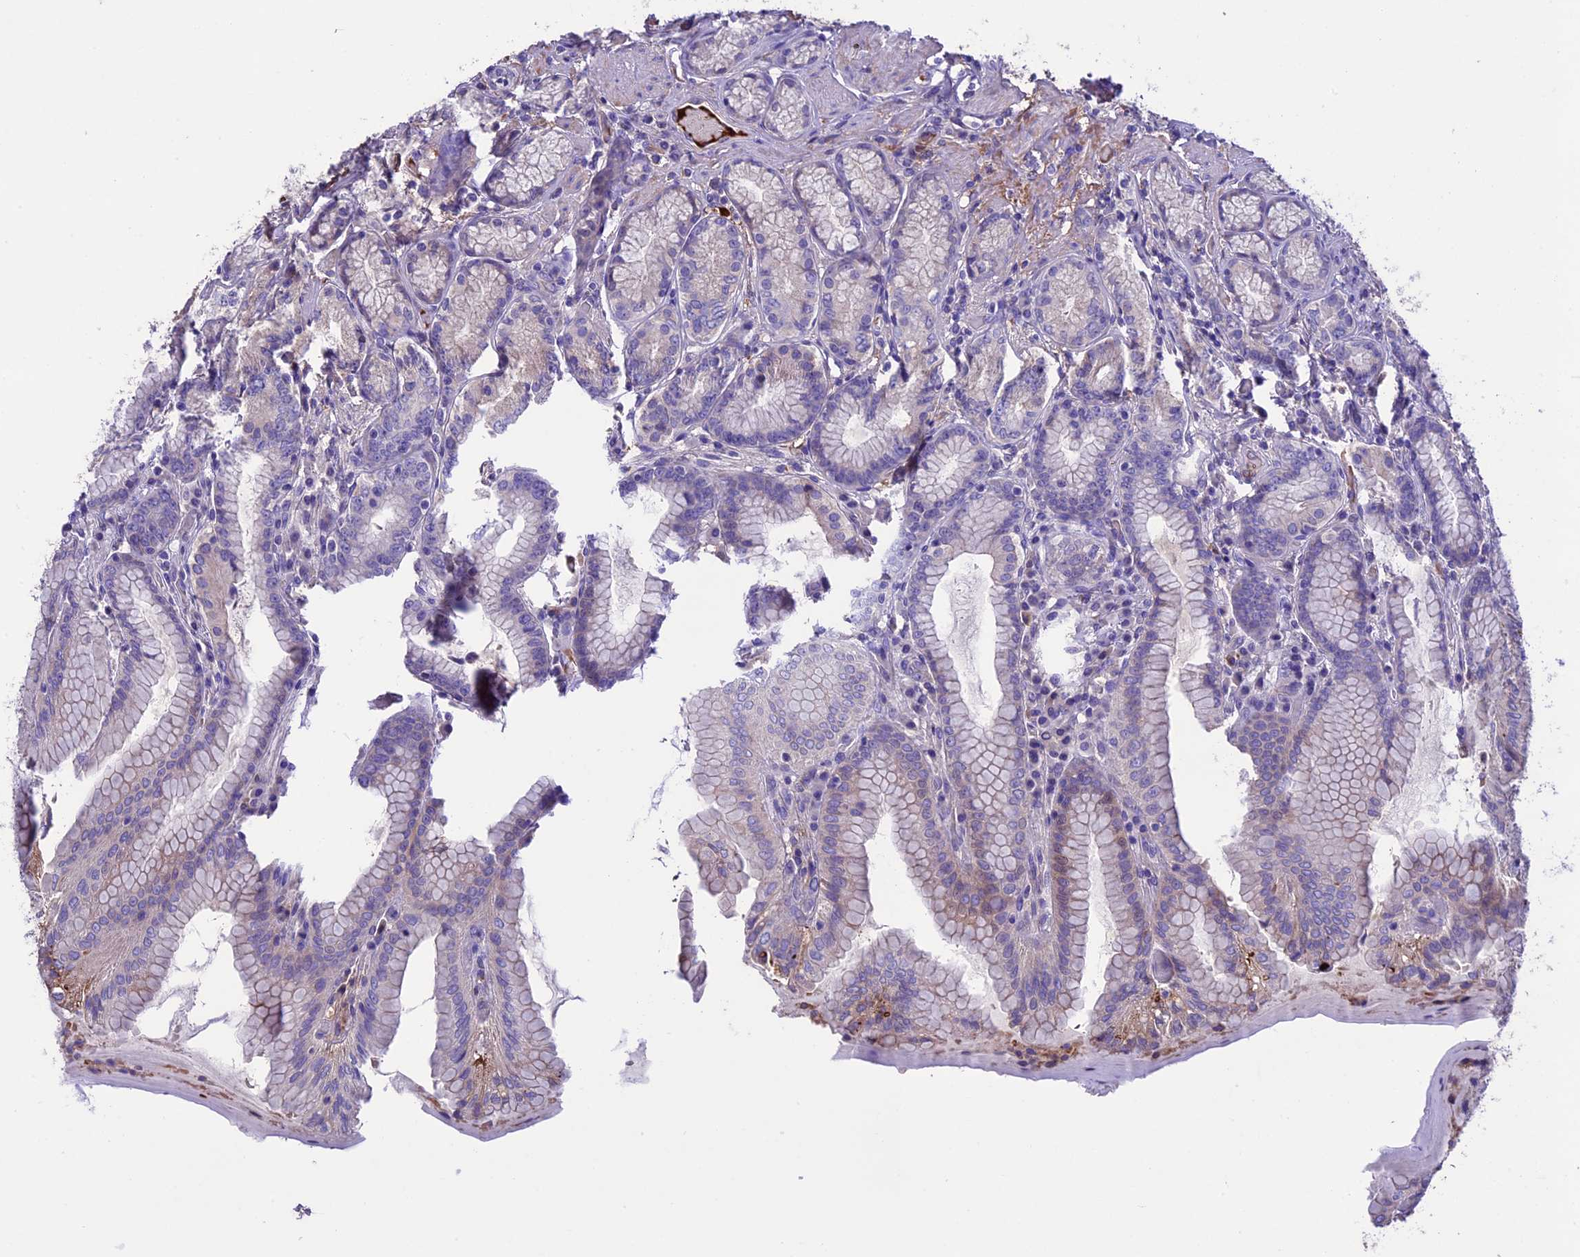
{"staining": {"intensity": "negative", "quantity": "none", "location": "none"}, "tissue": "stomach", "cell_type": "Glandular cells", "image_type": "normal", "snomed": [{"axis": "morphology", "description": "Normal tissue, NOS"}, {"axis": "topography", "description": "Stomach, upper"}, {"axis": "topography", "description": "Stomach, lower"}], "caption": "IHC photomicrograph of benign stomach: stomach stained with DAB shows no significant protein positivity in glandular cells.", "gene": "TCP11L2", "patient": {"sex": "female", "age": 76}}